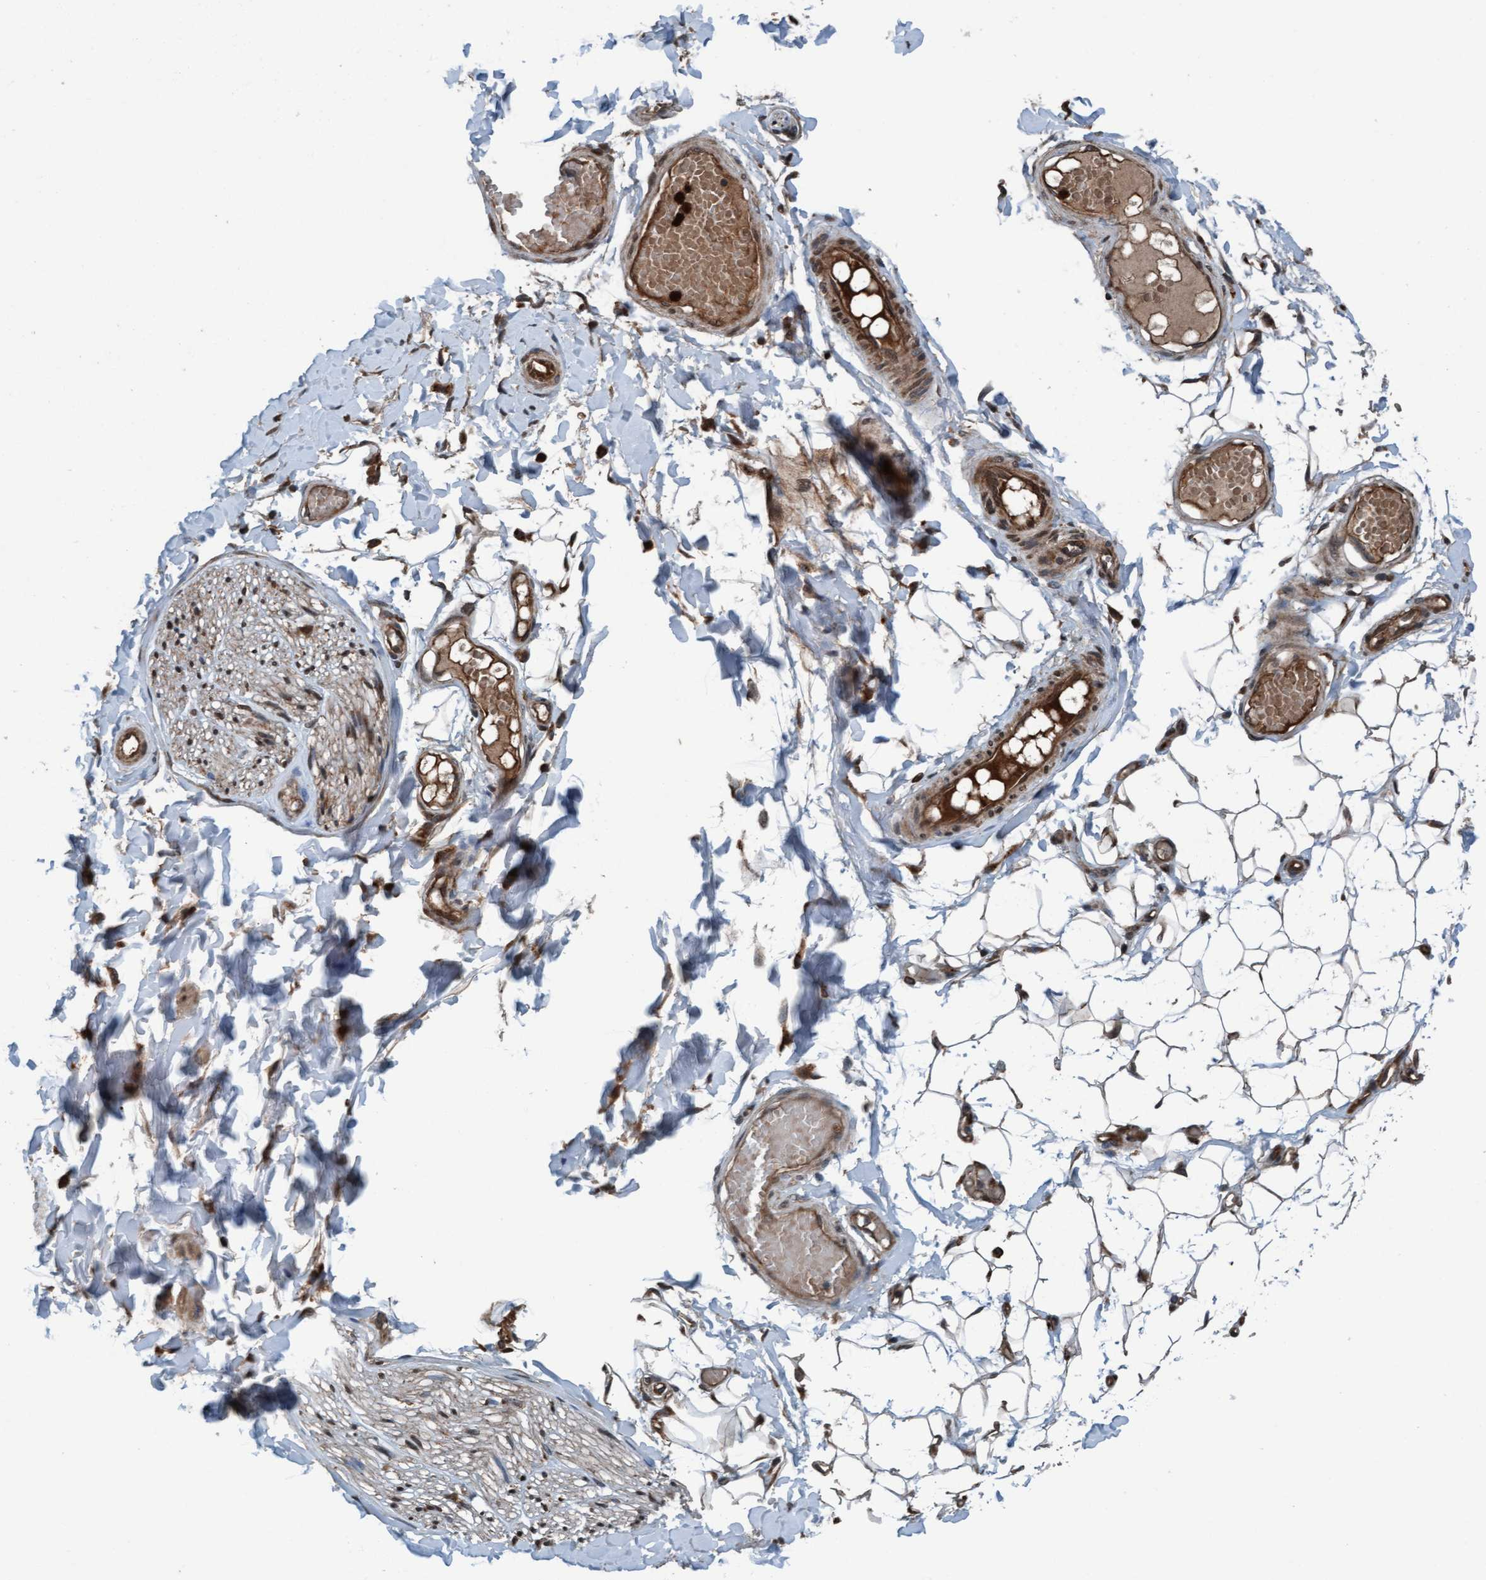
{"staining": {"intensity": "moderate", "quantity": ">75%", "location": "cytoplasmic/membranous,nuclear"}, "tissue": "adipose tissue", "cell_type": "Adipocytes", "image_type": "normal", "snomed": [{"axis": "morphology", "description": "Normal tissue, NOS"}, {"axis": "topography", "description": "Adipose tissue"}, {"axis": "topography", "description": "Vascular tissue"}, {"axis": "topography", "description": "Peripheral nerve tissue"}], "caption": "IHC micrograph of unremarkable adipose tissue stained for a protein (brown), which reveals medium levels of moderate cytoplasmic/membranous,nuclear positivity in approximately >75% of adipocytes.", "gene": "PLXNB2", "patient": {"sex": "male", "age": 25}}